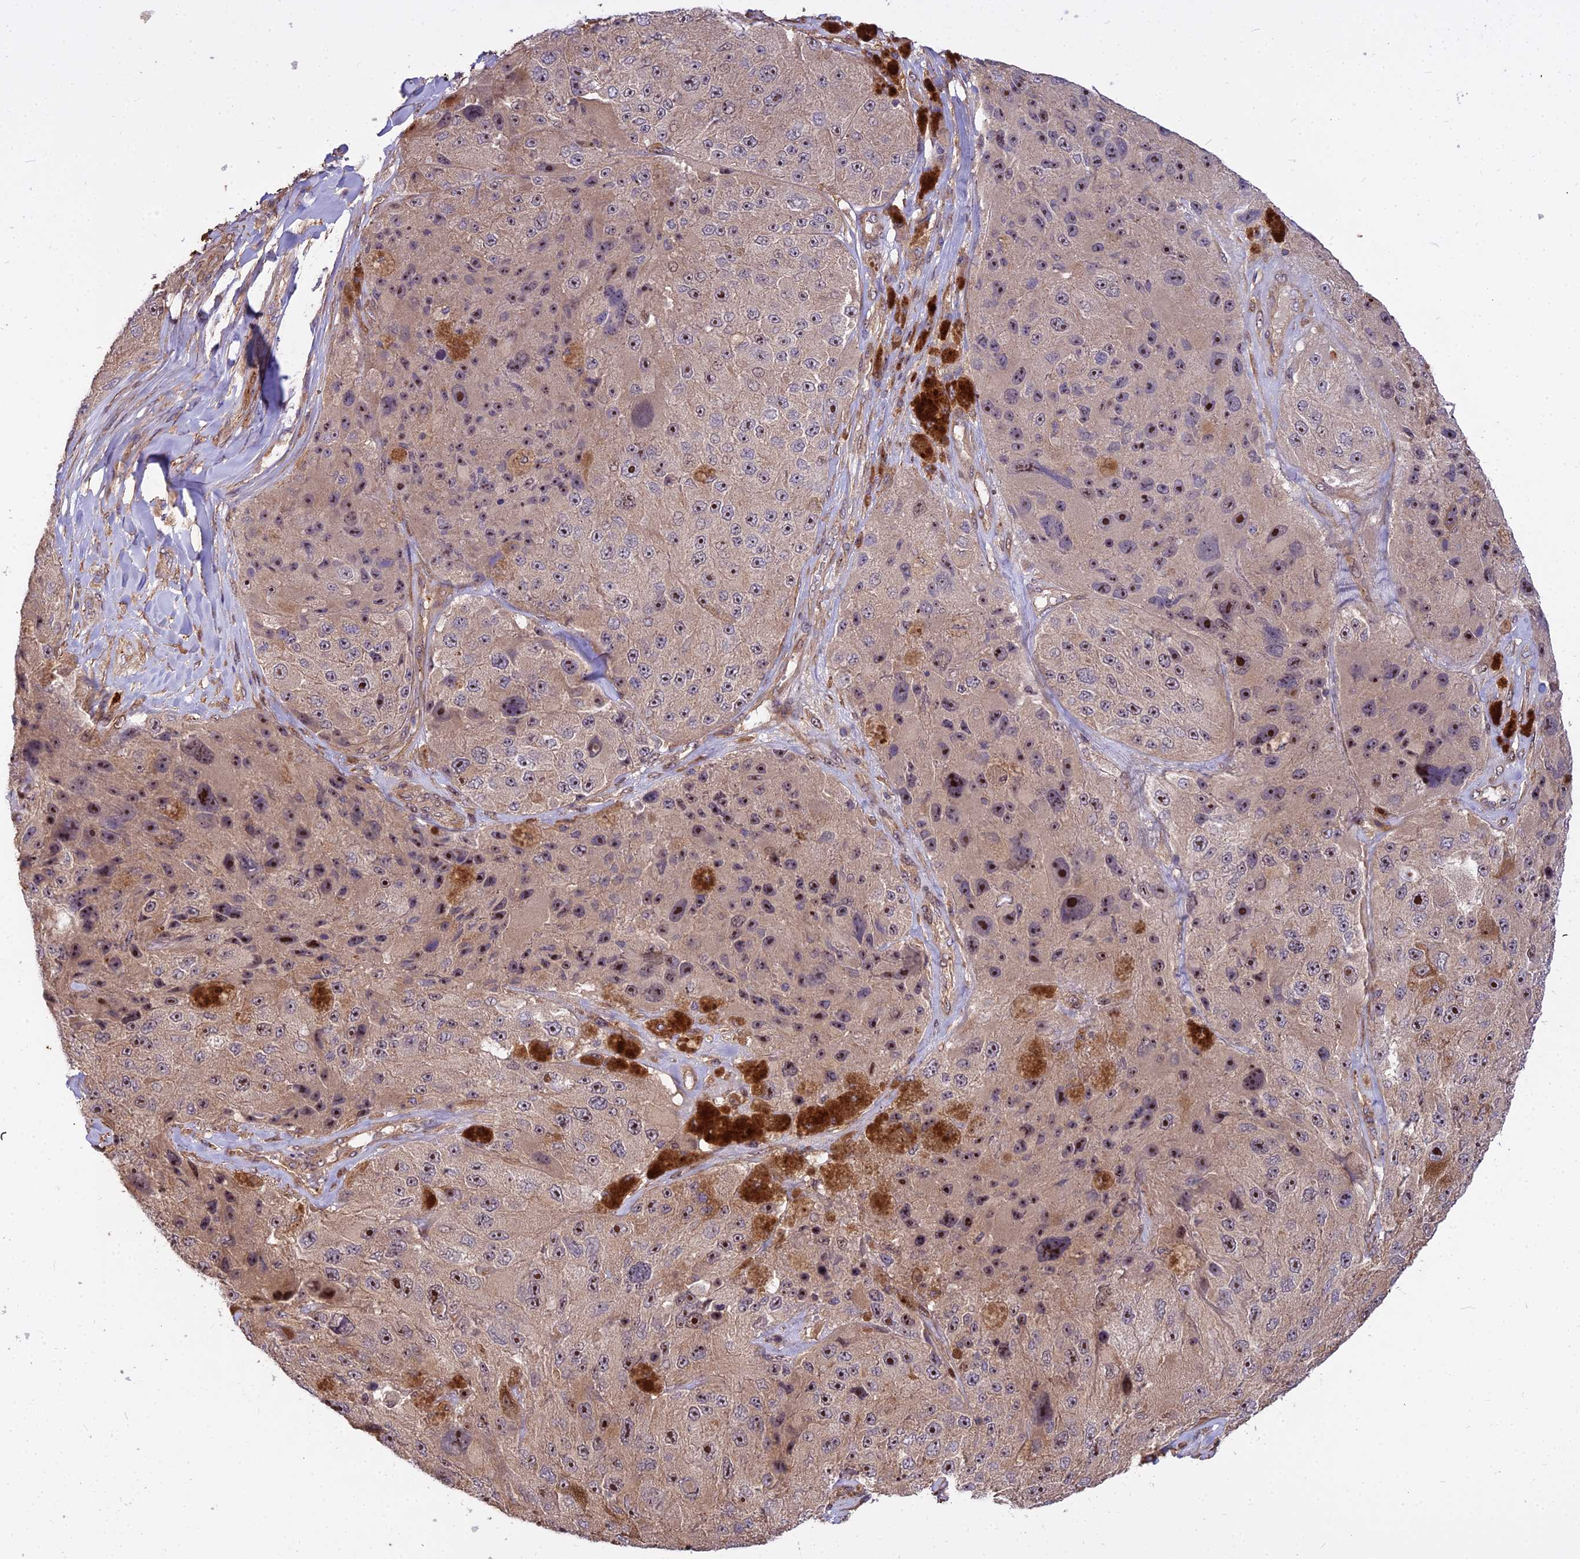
{"staining": {"intensity": "strong", "quantity": "25%-75%", "location": "cytoplasmic/membranous,nuclear"}, "tissue": "melanoma", "cell_type": "Tumor cells", "image_type": "cancer", "snomed": [{"axis": "morphology", "description": "Malignant melanoma, Metastatic site"}, {"axis": "topography", "description": "Lymph node"}], "caption": "A photomicrograph showing strong cytoplasmic/membranous and nuclear staining in approximately 25%-75% of tumor cells in melanoma, as visualized by brown immunohistochemical staining.", "gene": "TCEA3", "patient": {"sex": "male", "age": 62}}